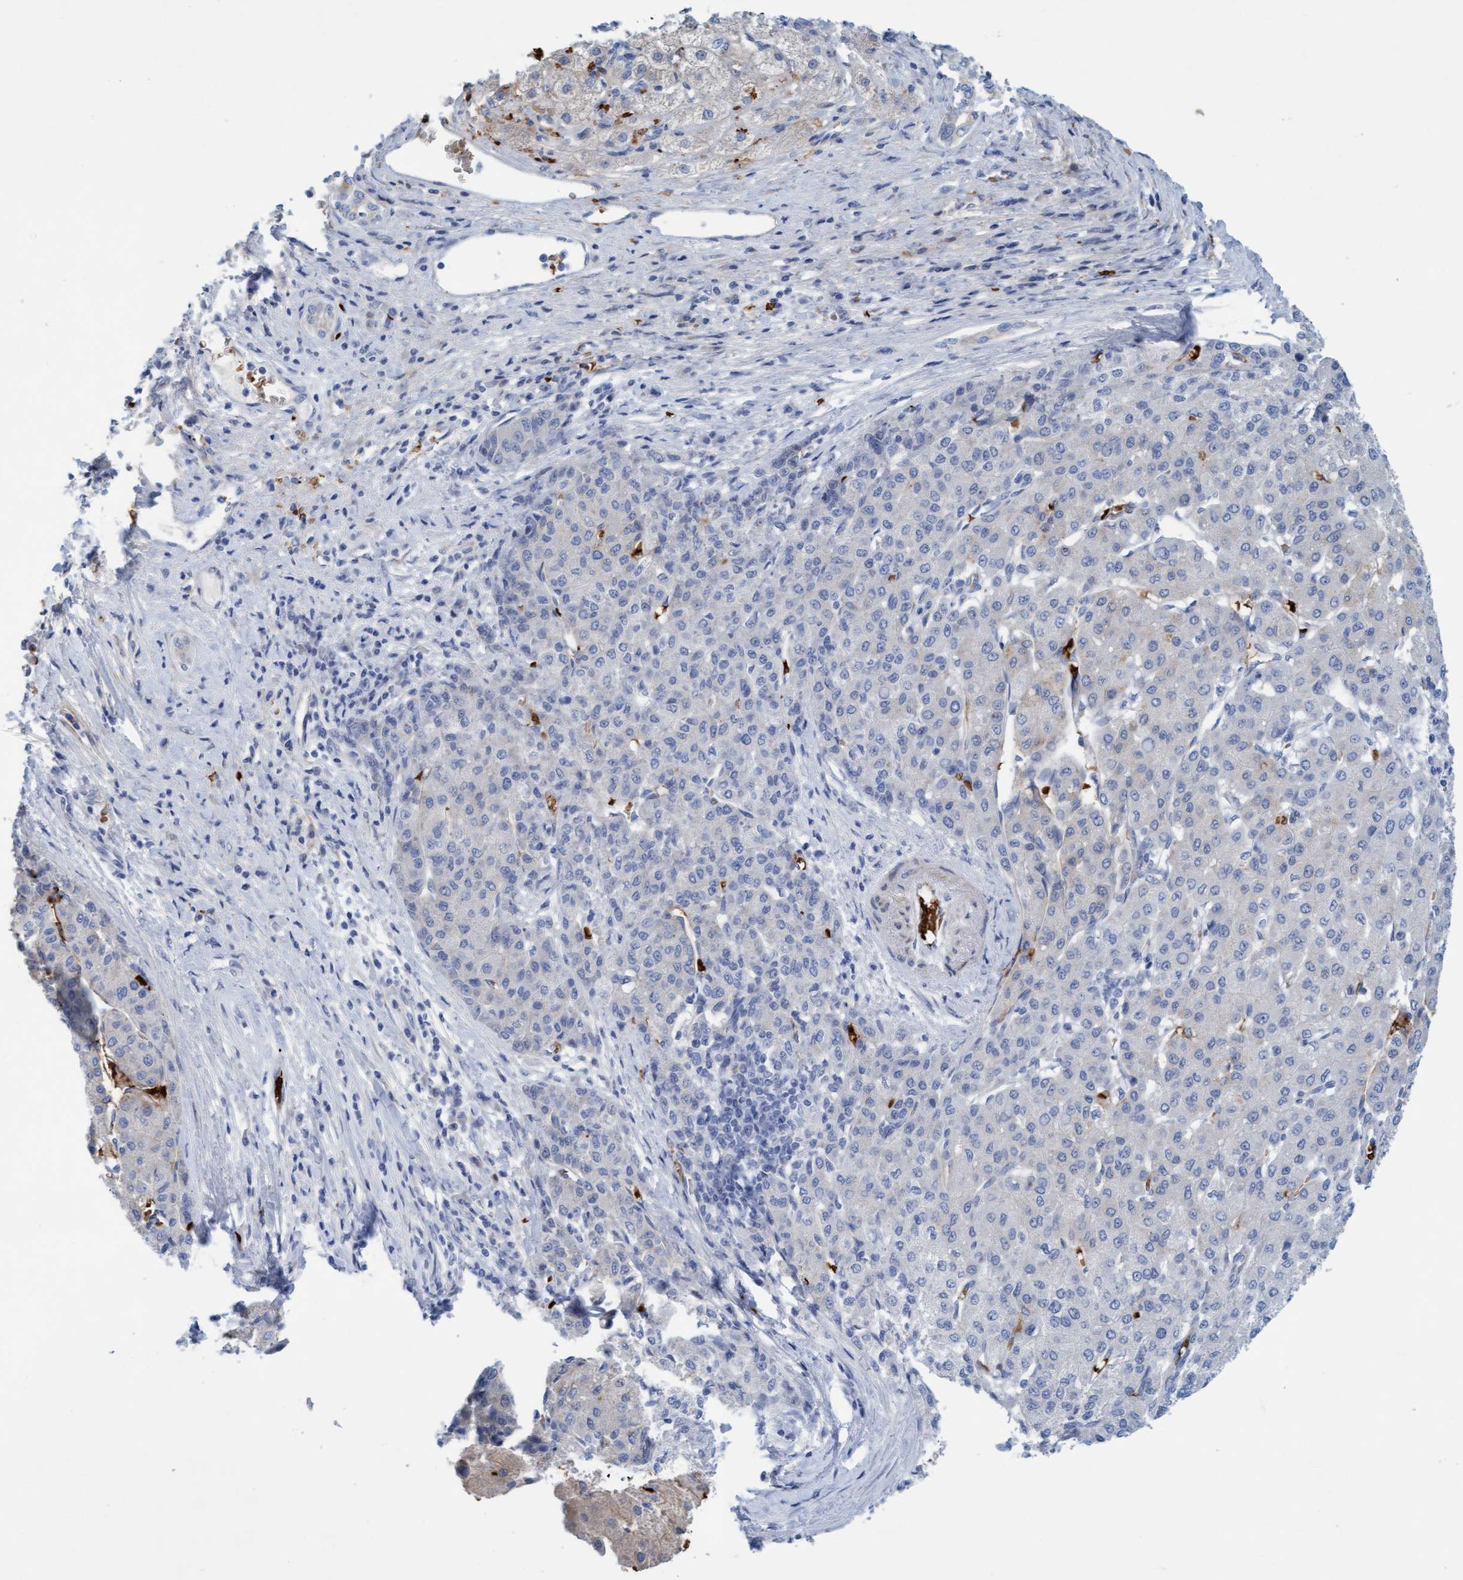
{"staining": {"intensity": "negative", "quantity": "none", "location": "none"}, "tissue": "liver cancer", "cell_type": "Tumor cells", "image_type": "cancer", "snomed": [{"axis": "morphology", "description": "Carcinoma, Hepatocellular, NOS"}, {"axis": "topography", "description": "Liver"}], "caption": "There is no significant expression in tumor cells of liver hepatocellular carcinoma.", "gene": "P2RX5", "patient": {"sex": "male", "age": 65}}